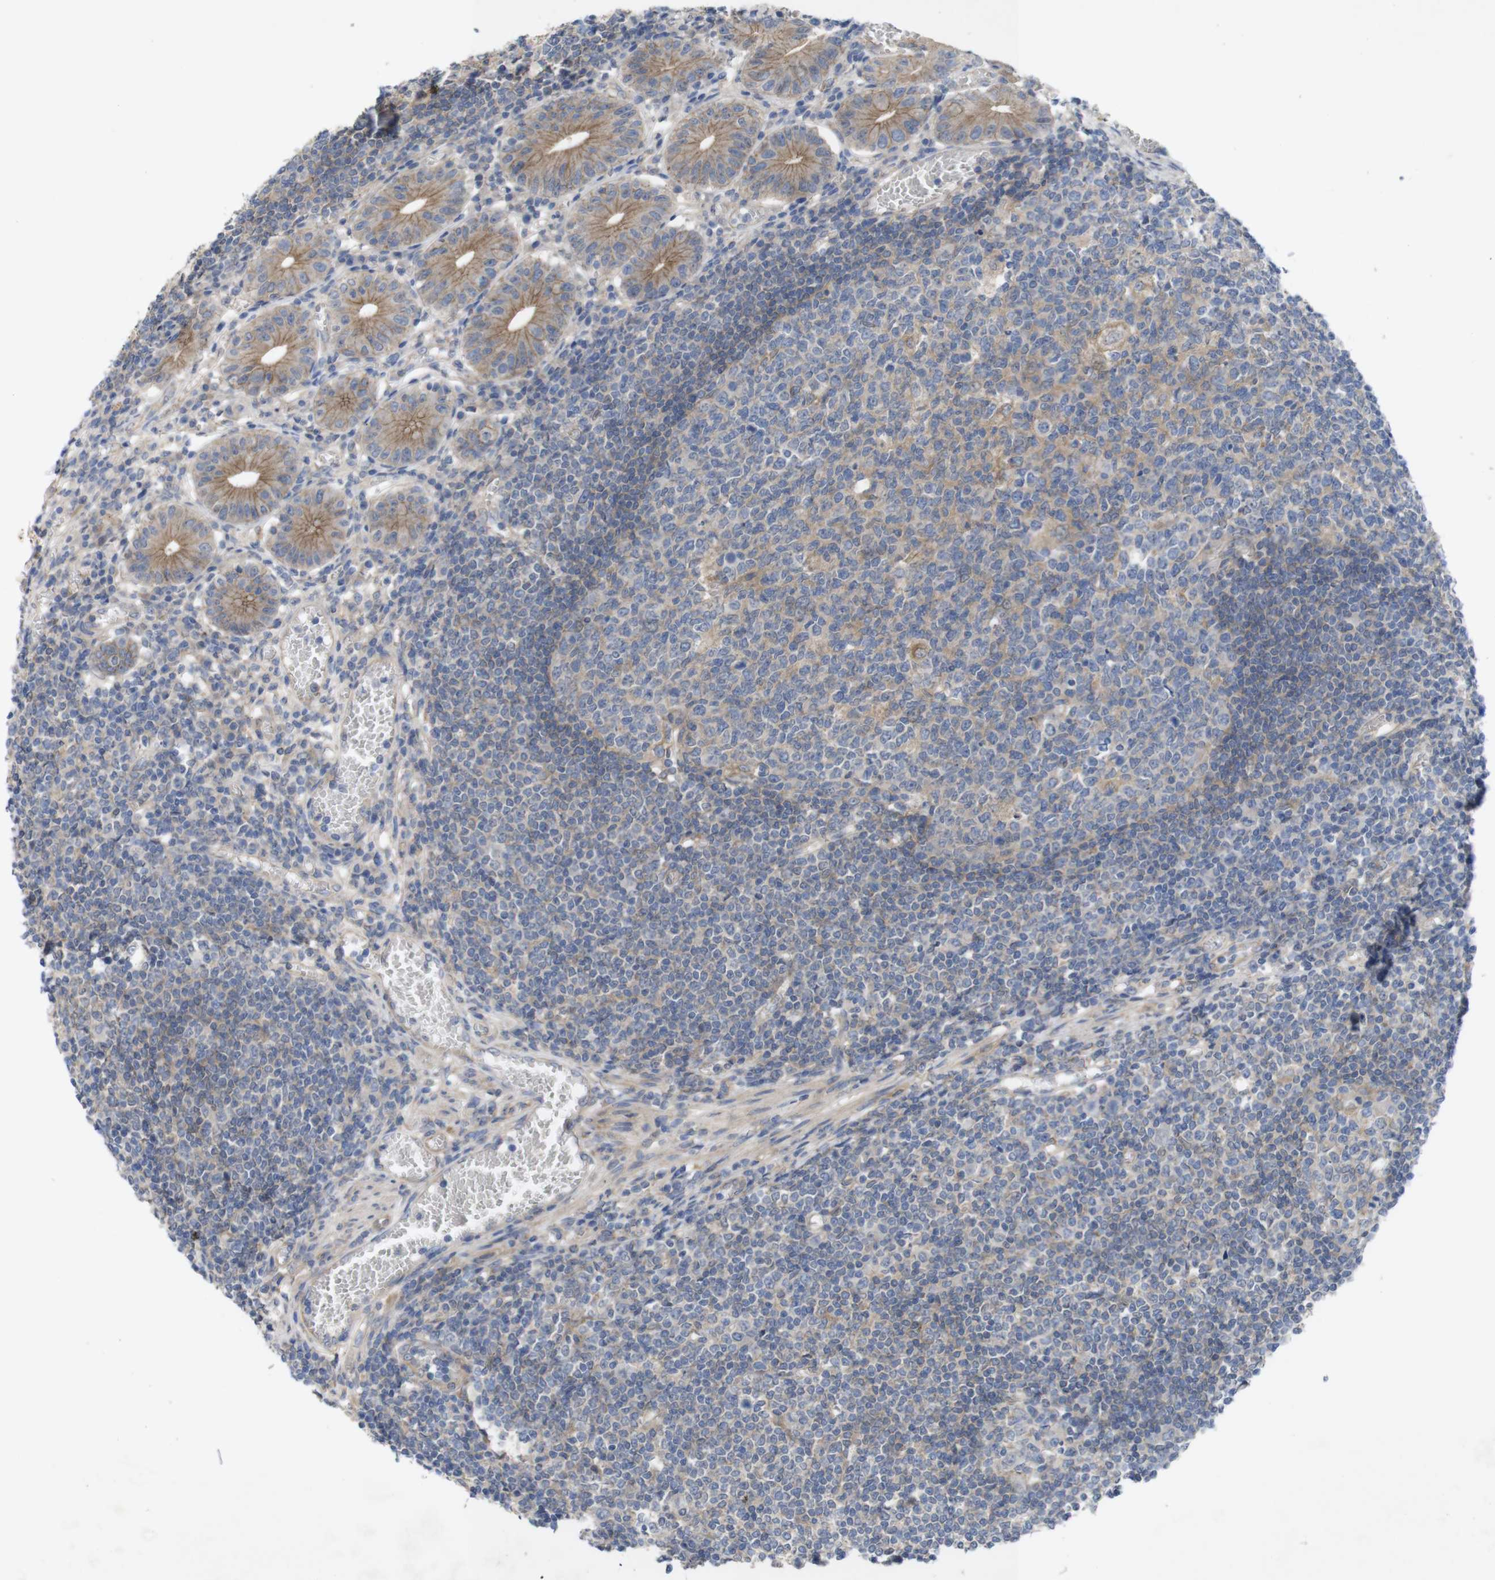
{"staining": {"intensity": "moderate", "quantity": ">75%", "location": "cytoplasmic/membranous"}, "tissue": "small intestine", "cell_type": "Glandular cells", "image_type": "normal", "snomed": [{"axis": "morphology", "description": "Normal tissue, NOS"}, {"axis": "morphology", "description": "Cystadenocarcinoma, serous, Metastatic site"}, {"axis": "topography", "description": "Small intestine"}], "caption": "Immunohistochemistry (IHC) (DAB (3,3'-diaminobenzidine)) staining of normal small intestine displays moderate cytoplasmic/membranous protein staining in approximately >75% of glandular cells.", "gene": "KIDINS220", "patient": {"sex": "female", "age": 61}}